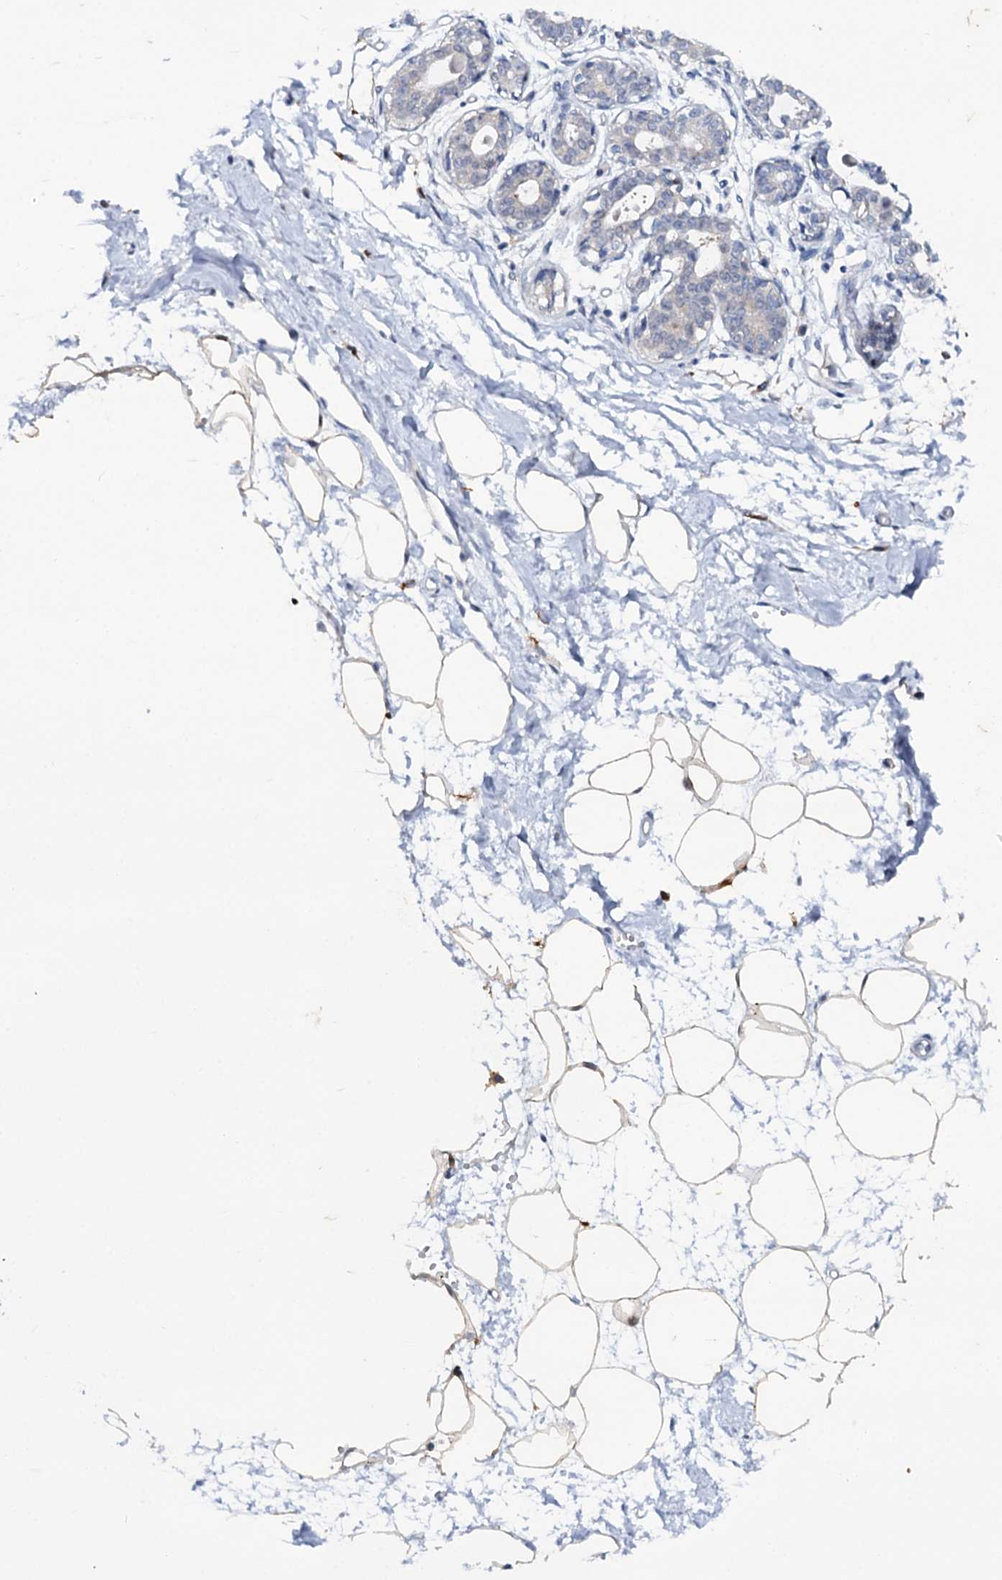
{"staining": {"intensity": "weak", "quantity": ">75%", "location": "cytoplasmic/membranous"}, "tissue": "breast", "cell_type": "Adipocytes", "image_type": "normal", "snomed": [{"axis": "morphology", "description": "Normal tissue, NOS"}, {"axis": "topography", "description": "Breast"}], "caption": "Normal breast shows weak cytoplasmic/membranous expression in about >75% of adipocytes.", "gene": "MID1IP1", "patient": {"sex": "female", "age": 45}}